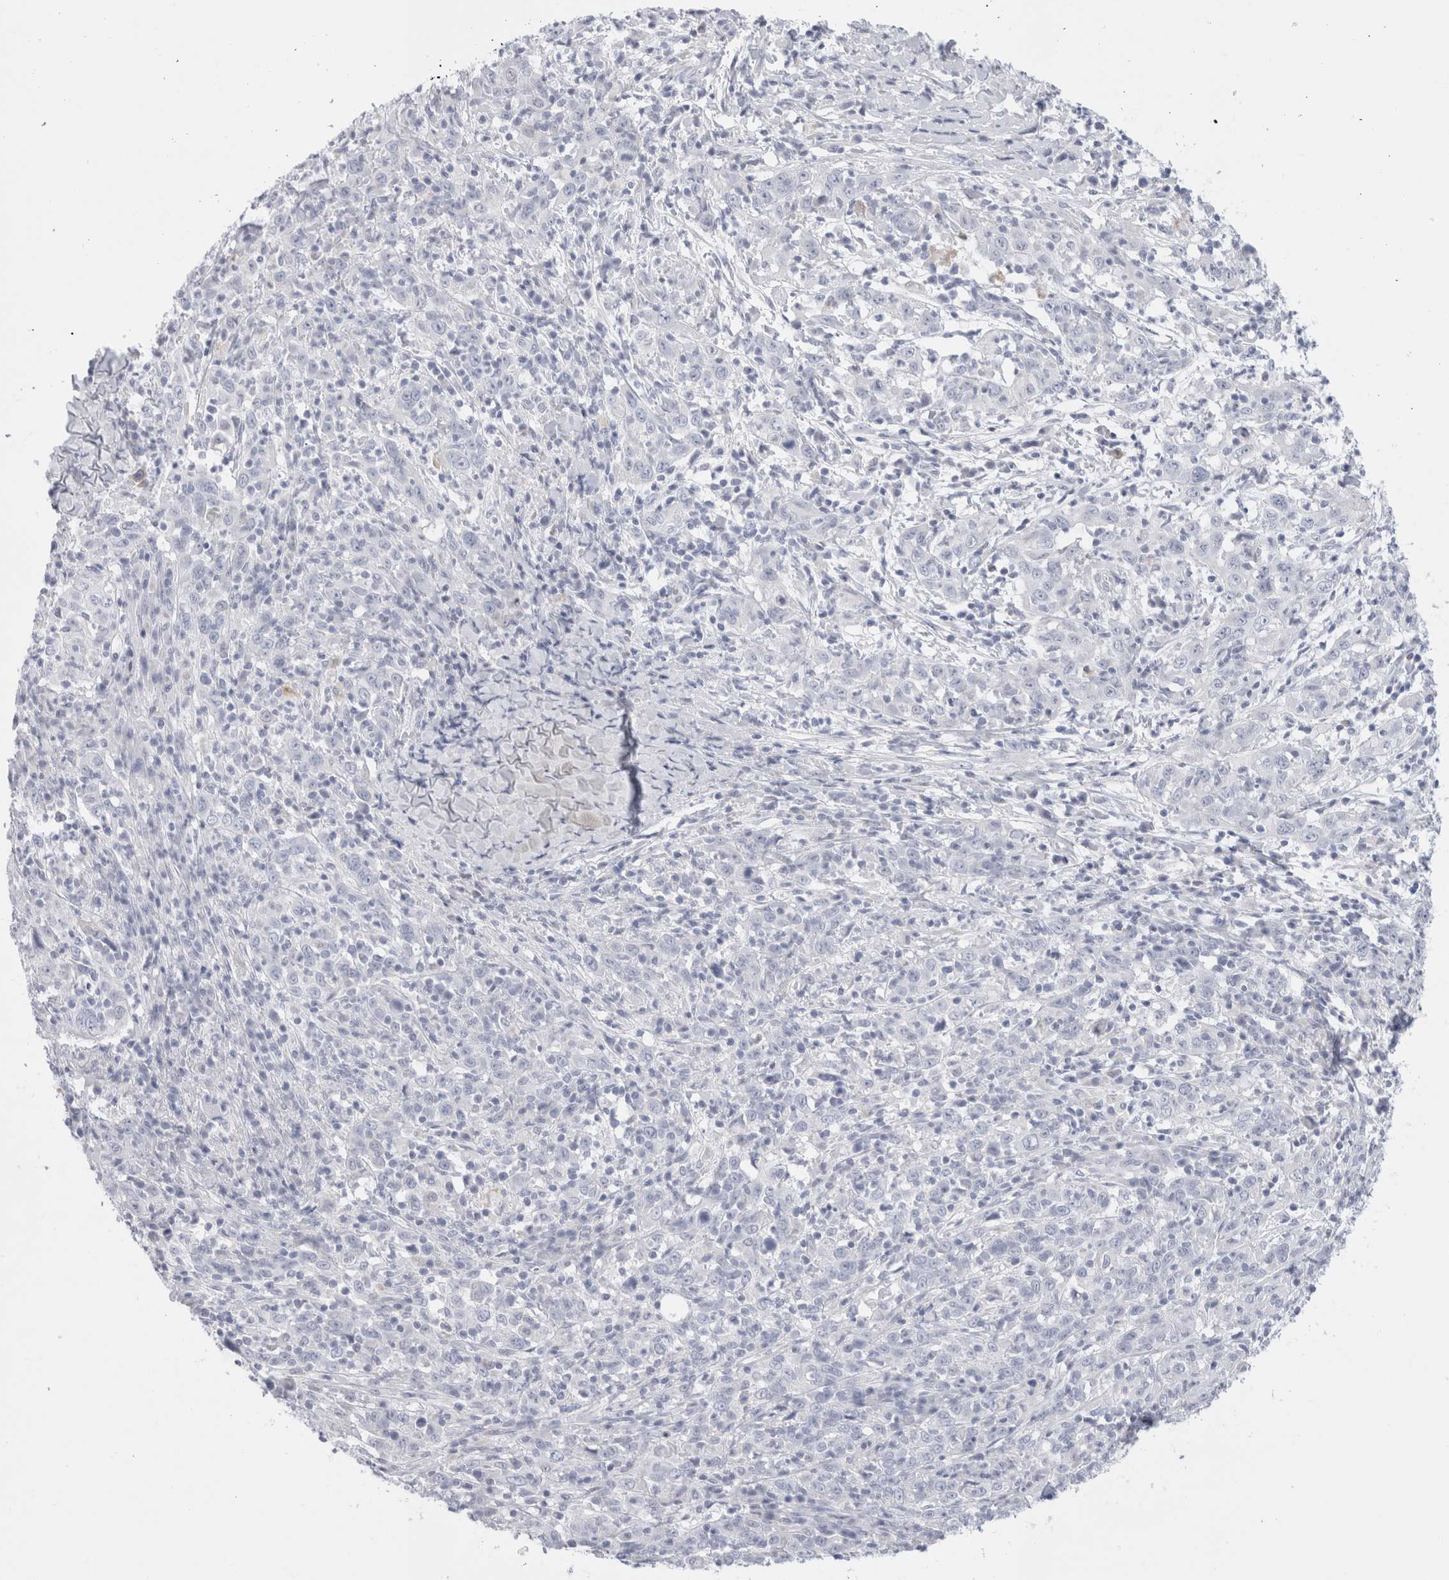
{"staining": {"intensity": "negative", "quantity": "none", "location": "none"}, "tissue": "cervical cancer", "cell_type": "Tumor cells", "image_type": "cancer", "snomed": [{"axis": "morphology", "description": "Squamous cell carcinoma, NOS"}, {"axis": "topography", "description": "Cervix"}], "caption": "High magnification brightfield microscopy of cervical cancer (squamous cell carcinoma) stained with DAB (3,3'-diaminobenzidine) (brown) and counterstained with hematoxylin (blue): tumor cells show no significant staining. (DAB immunohistochemistry, high magnification).", "gene": "MUC15", "patient": {"sex": "female", "age": 46}}